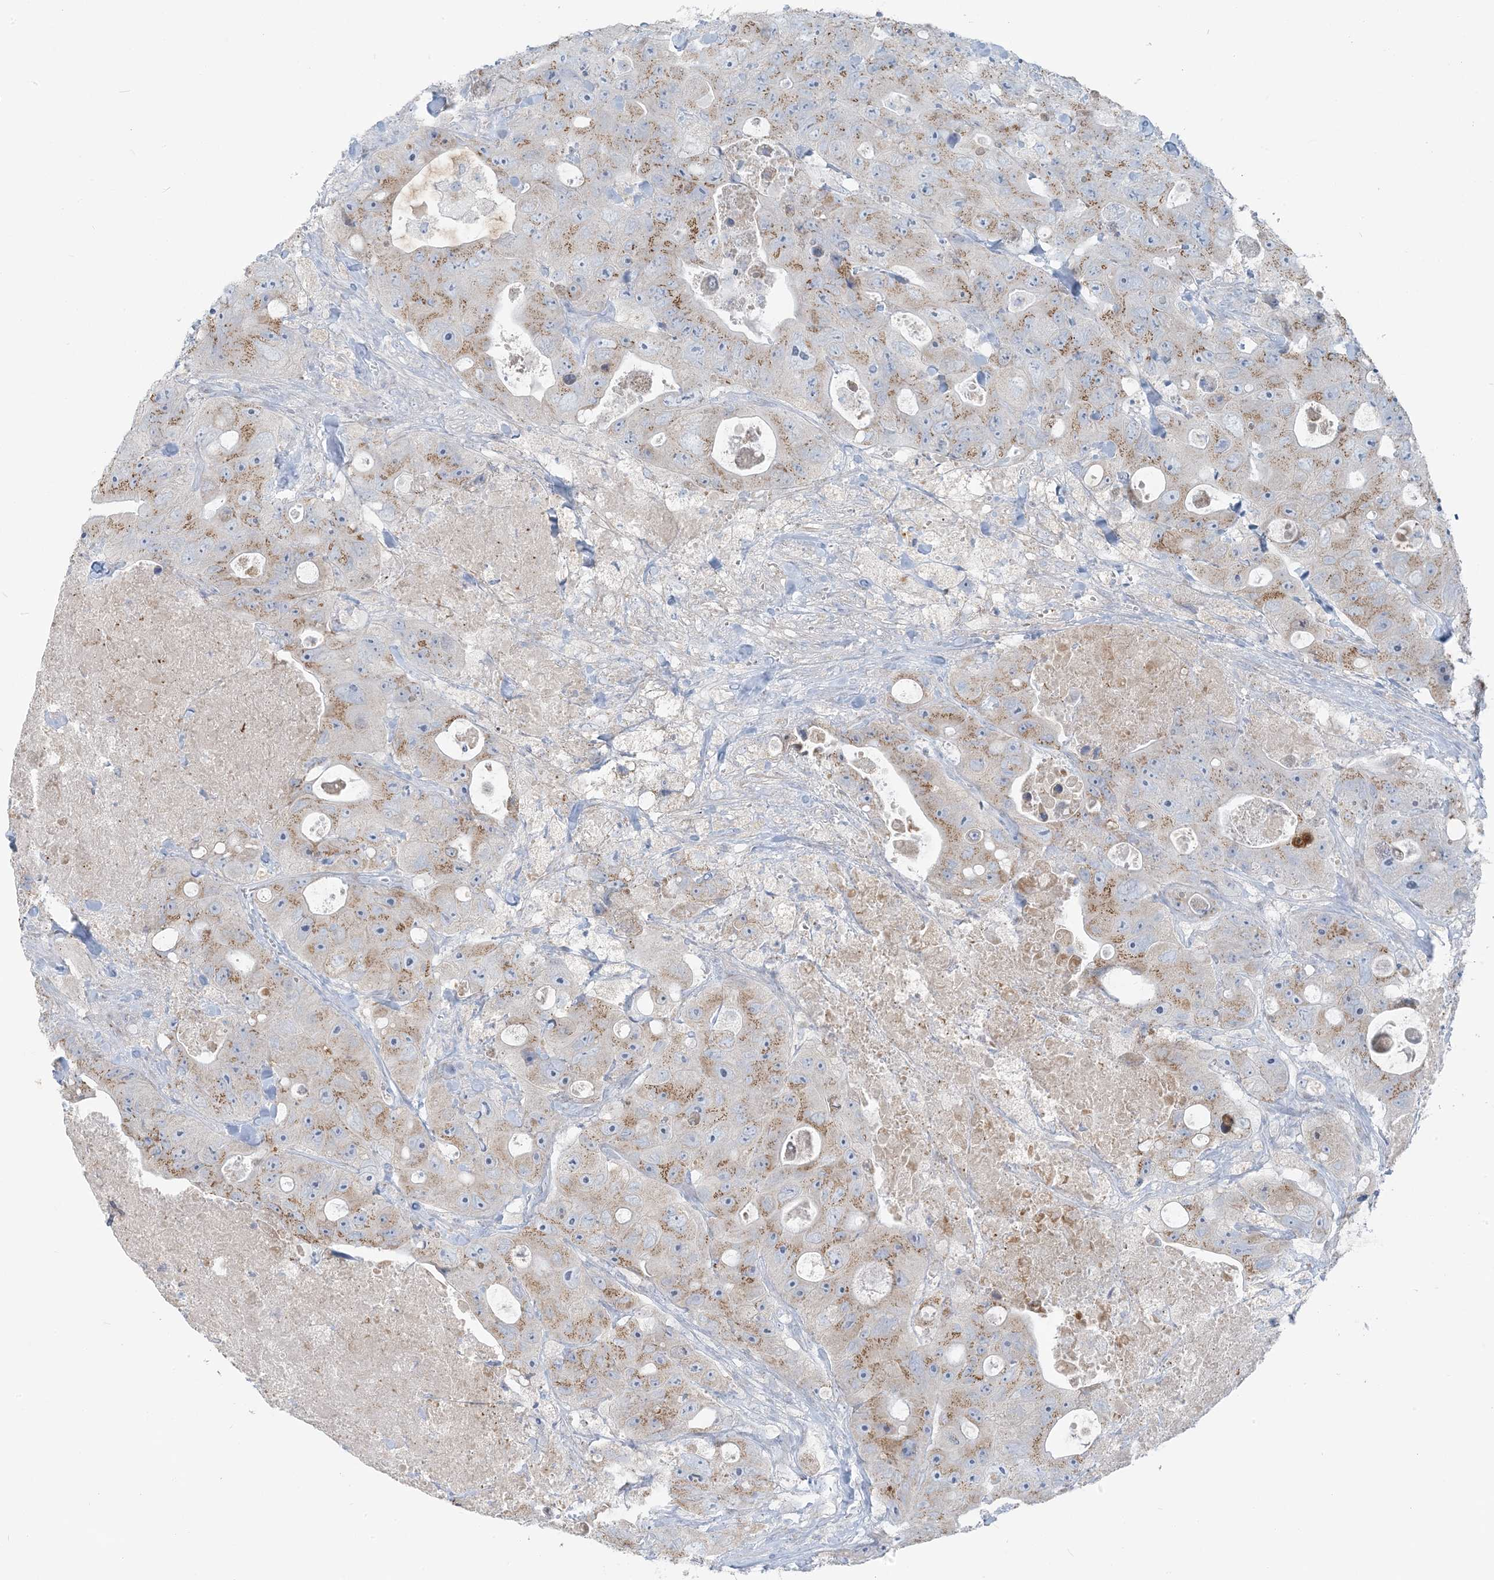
{"staining": {"intensity": "moderate", "quantity": "25%-75%", "location": "cytoplasmic/membranous"}, "tissue": "colorectal cancer", "cell_type": "Tumor cells", "image_type": "cancer", "snomed": [{"axis": "morphology", "description": "Adenocarcinoma, NOS"}, {"axis": "topography", "description": "Colon"}], "caption": "Protein analysis of colorectal adenocarcinoma tissue exhibits moderate cytoplasmic/membranous expression in approximately 25%-75% of tumor cells.", "gene": "SCML1", "patient": {"sex": "female", "age": 46}}